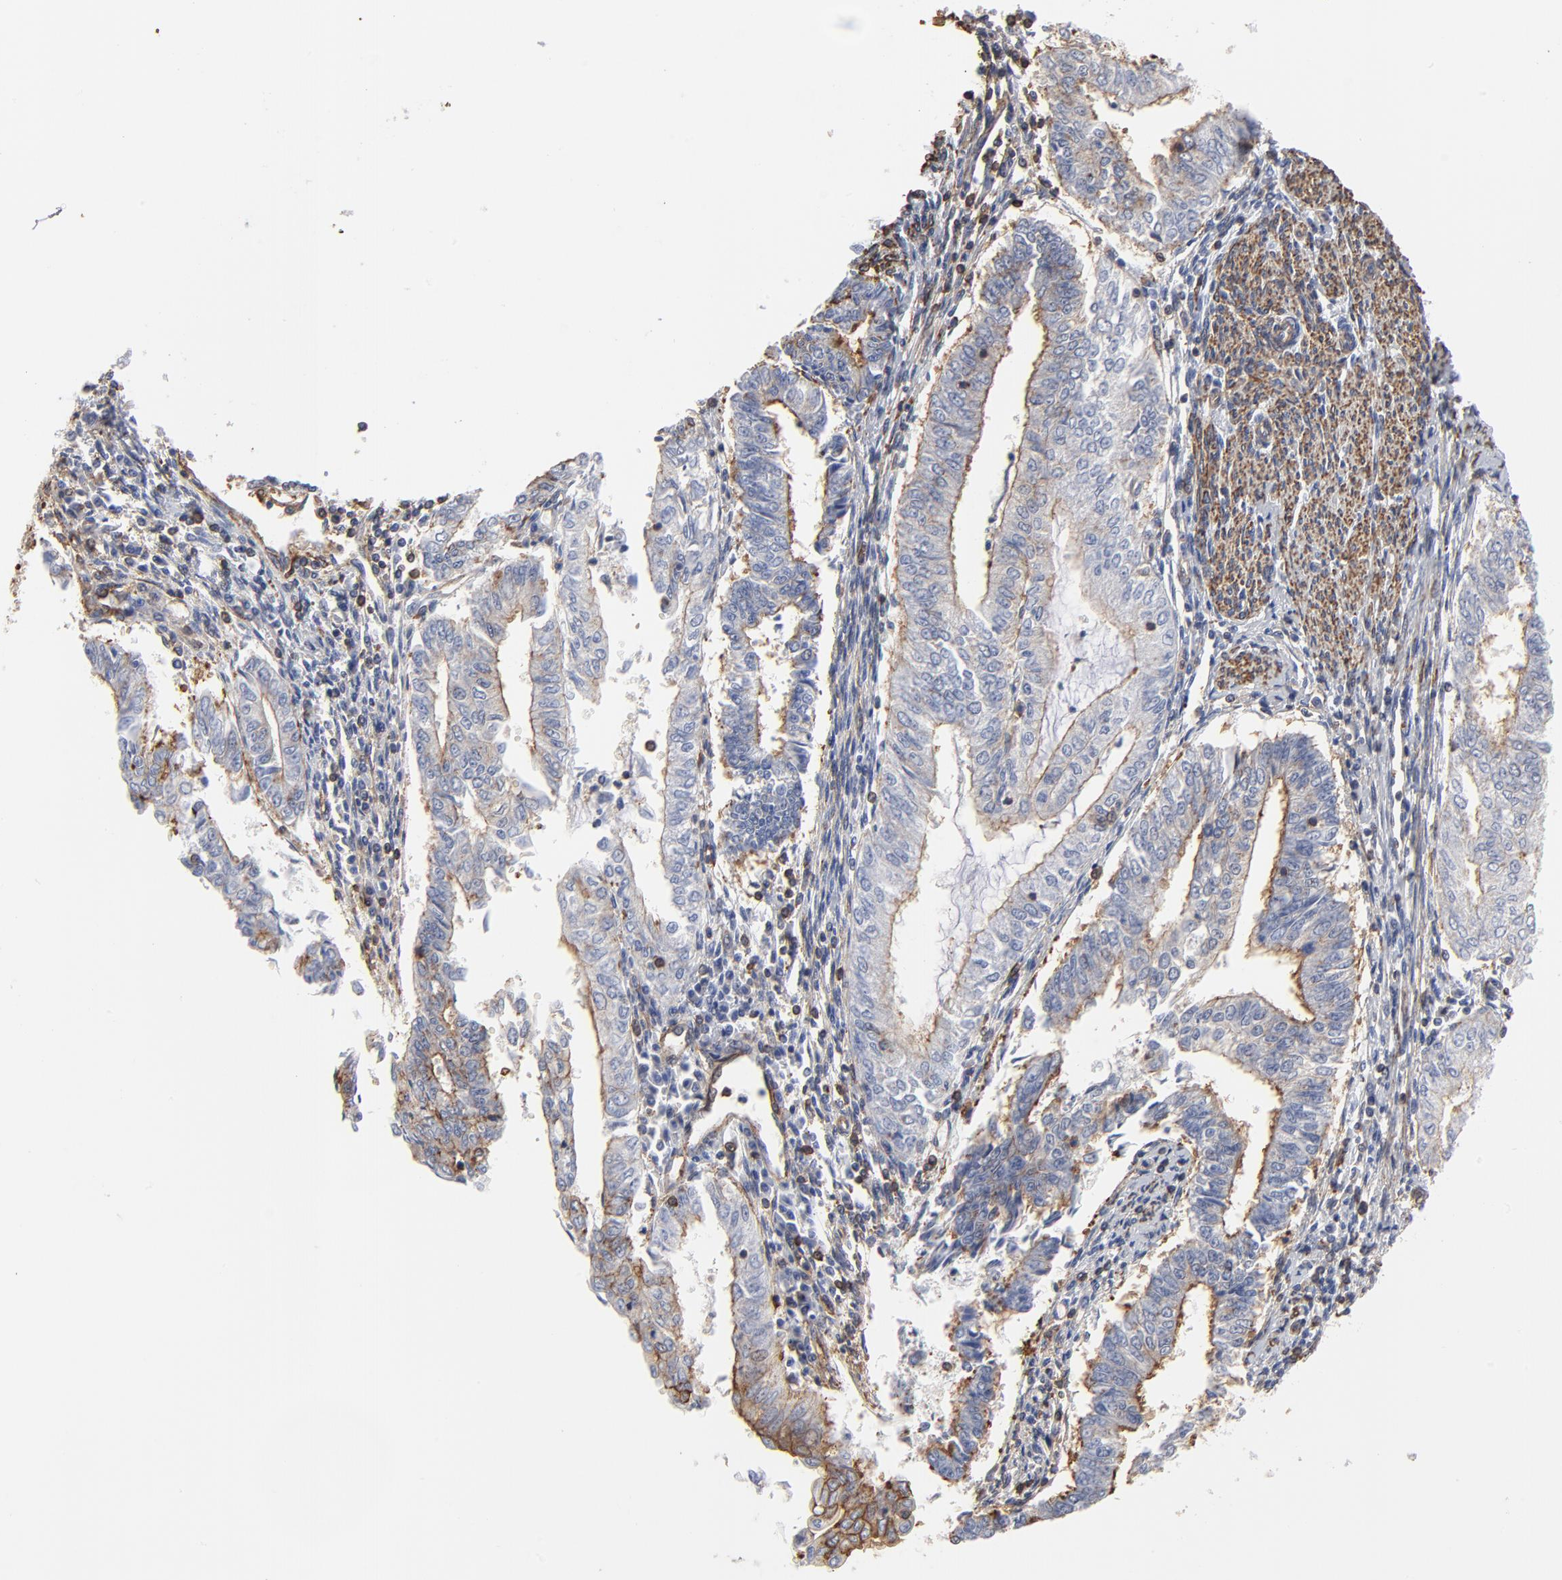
{"staining": {"intensity": "moderate", "quantity": ">75%", "location": "cytoplasmic/membranous"}, "tissue": "endometrial cancer", "cell_type": "Tumor cells", "image_type": "cancer", "snomed": [{"axis": "morphology", "description": "Adenocarcinoma, NOS"}, {"axis": "topography", "description": "Endometrium"}], "caption": "Protein expression analysis of human endometrial cancer reveals moderate cytoplasmic/membranous staining in approximately >75% of tumor cells.", "gene": "ACTA2", "patient": {"sex": "female", "age": 66}}